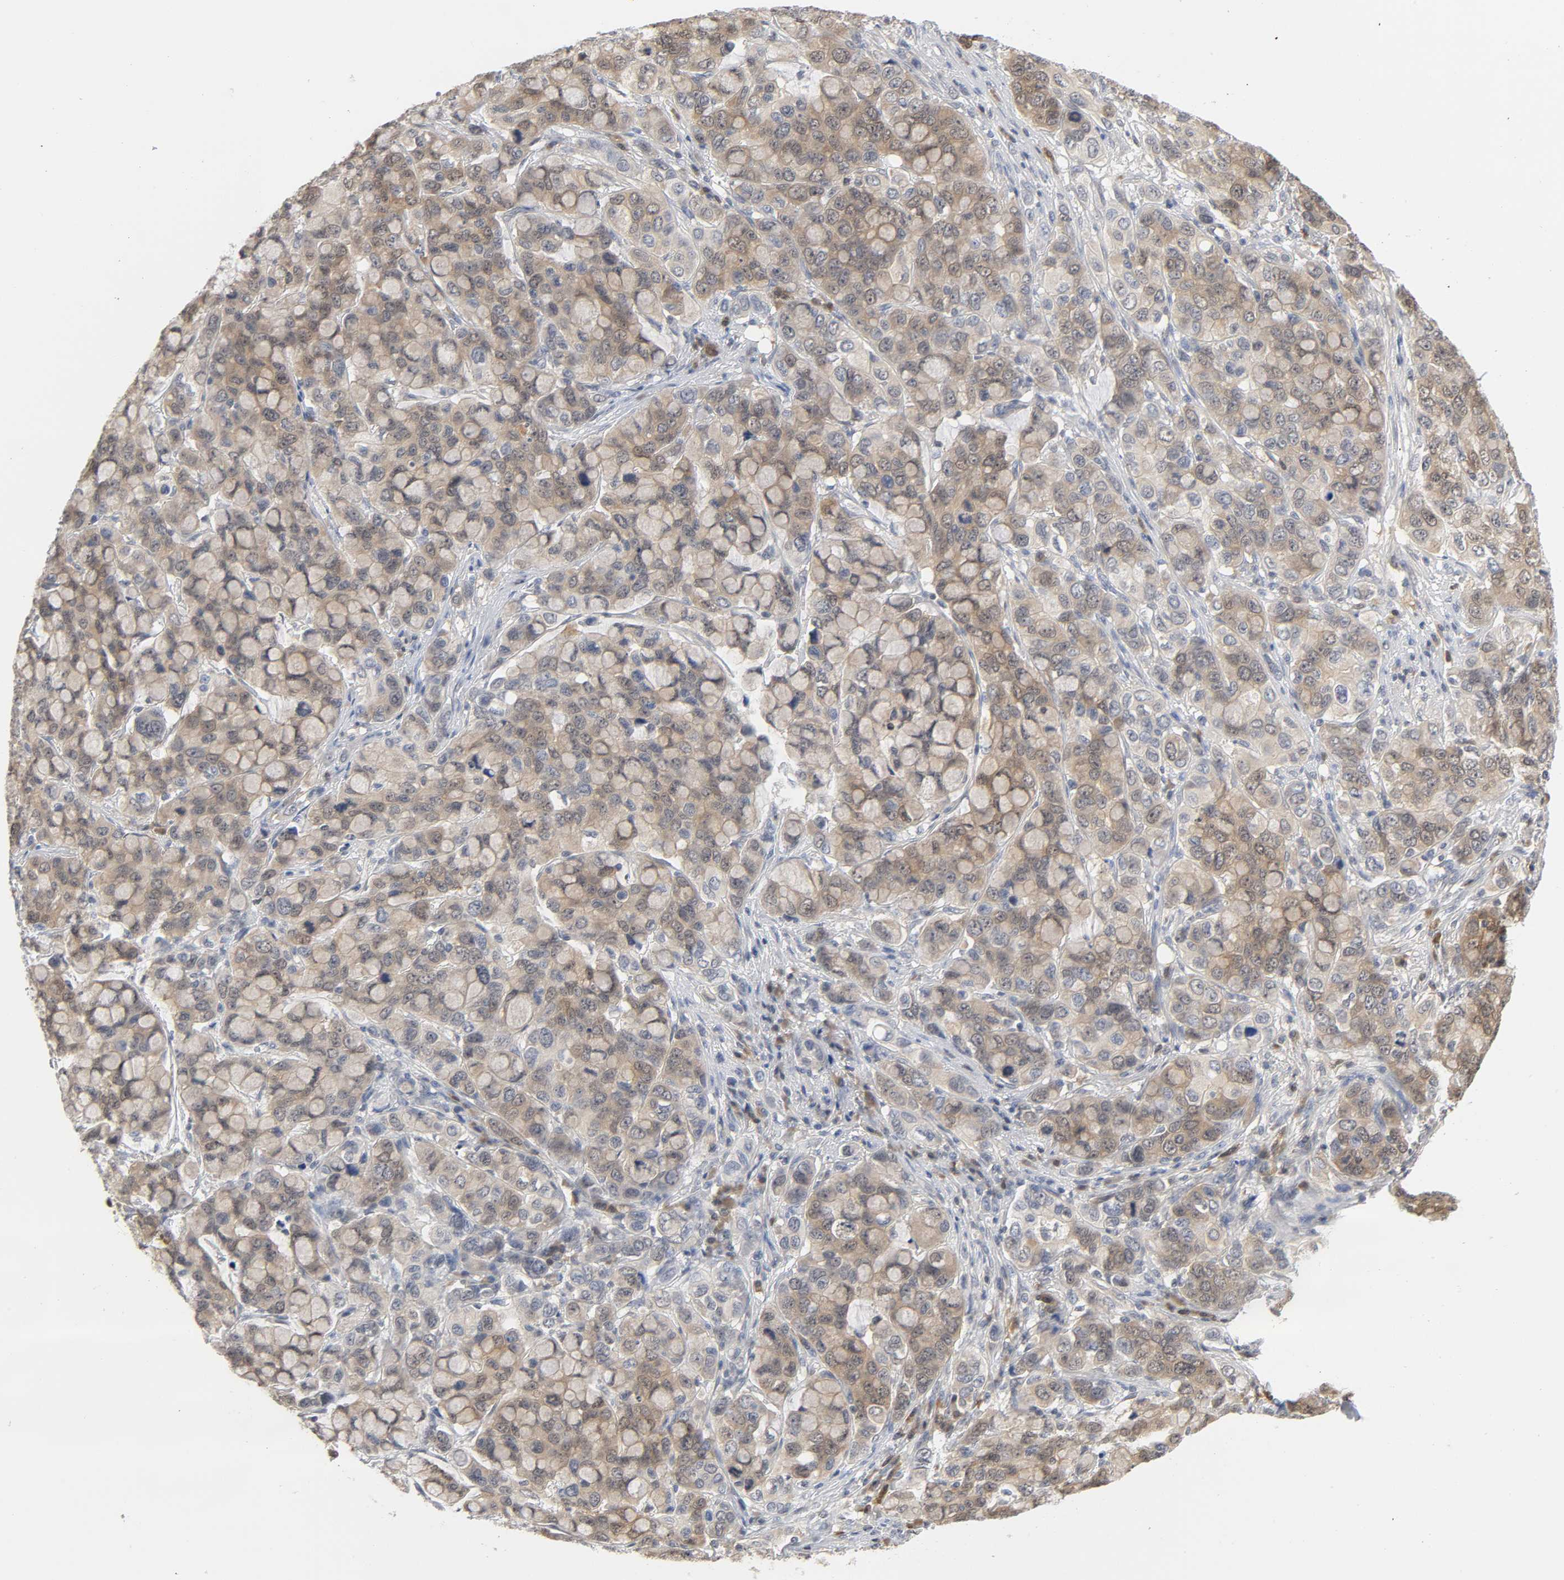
{"staining": {"intensity": "moderate", "quantity": ">75%", "location": "cytoplasmic/membranous"}, "tissue": "stomach cancer", "cell_type": "Tumor cells", "image_type": "cancer", "snomed": [{"axis": "morphology", "description": "Adenocarcinoma, NOS"}, {"axis": "topography", "description": "Stomach, lower"}], "caption": "Immunohistochemistry (IHC) staining of stomach adenocarcinoma, which shows medium levels of moderate cytoplasmic/membranous staining in approximately >75% of tumor cells indicating moderate cytoplasmic/membranous protein expression. The staining was performed using DAB (brown) for protein detection and nuclei were counterstained in hematoxylin (blue).", "gene": "MIF", "patient": {"sex": "male", "age": 84}}